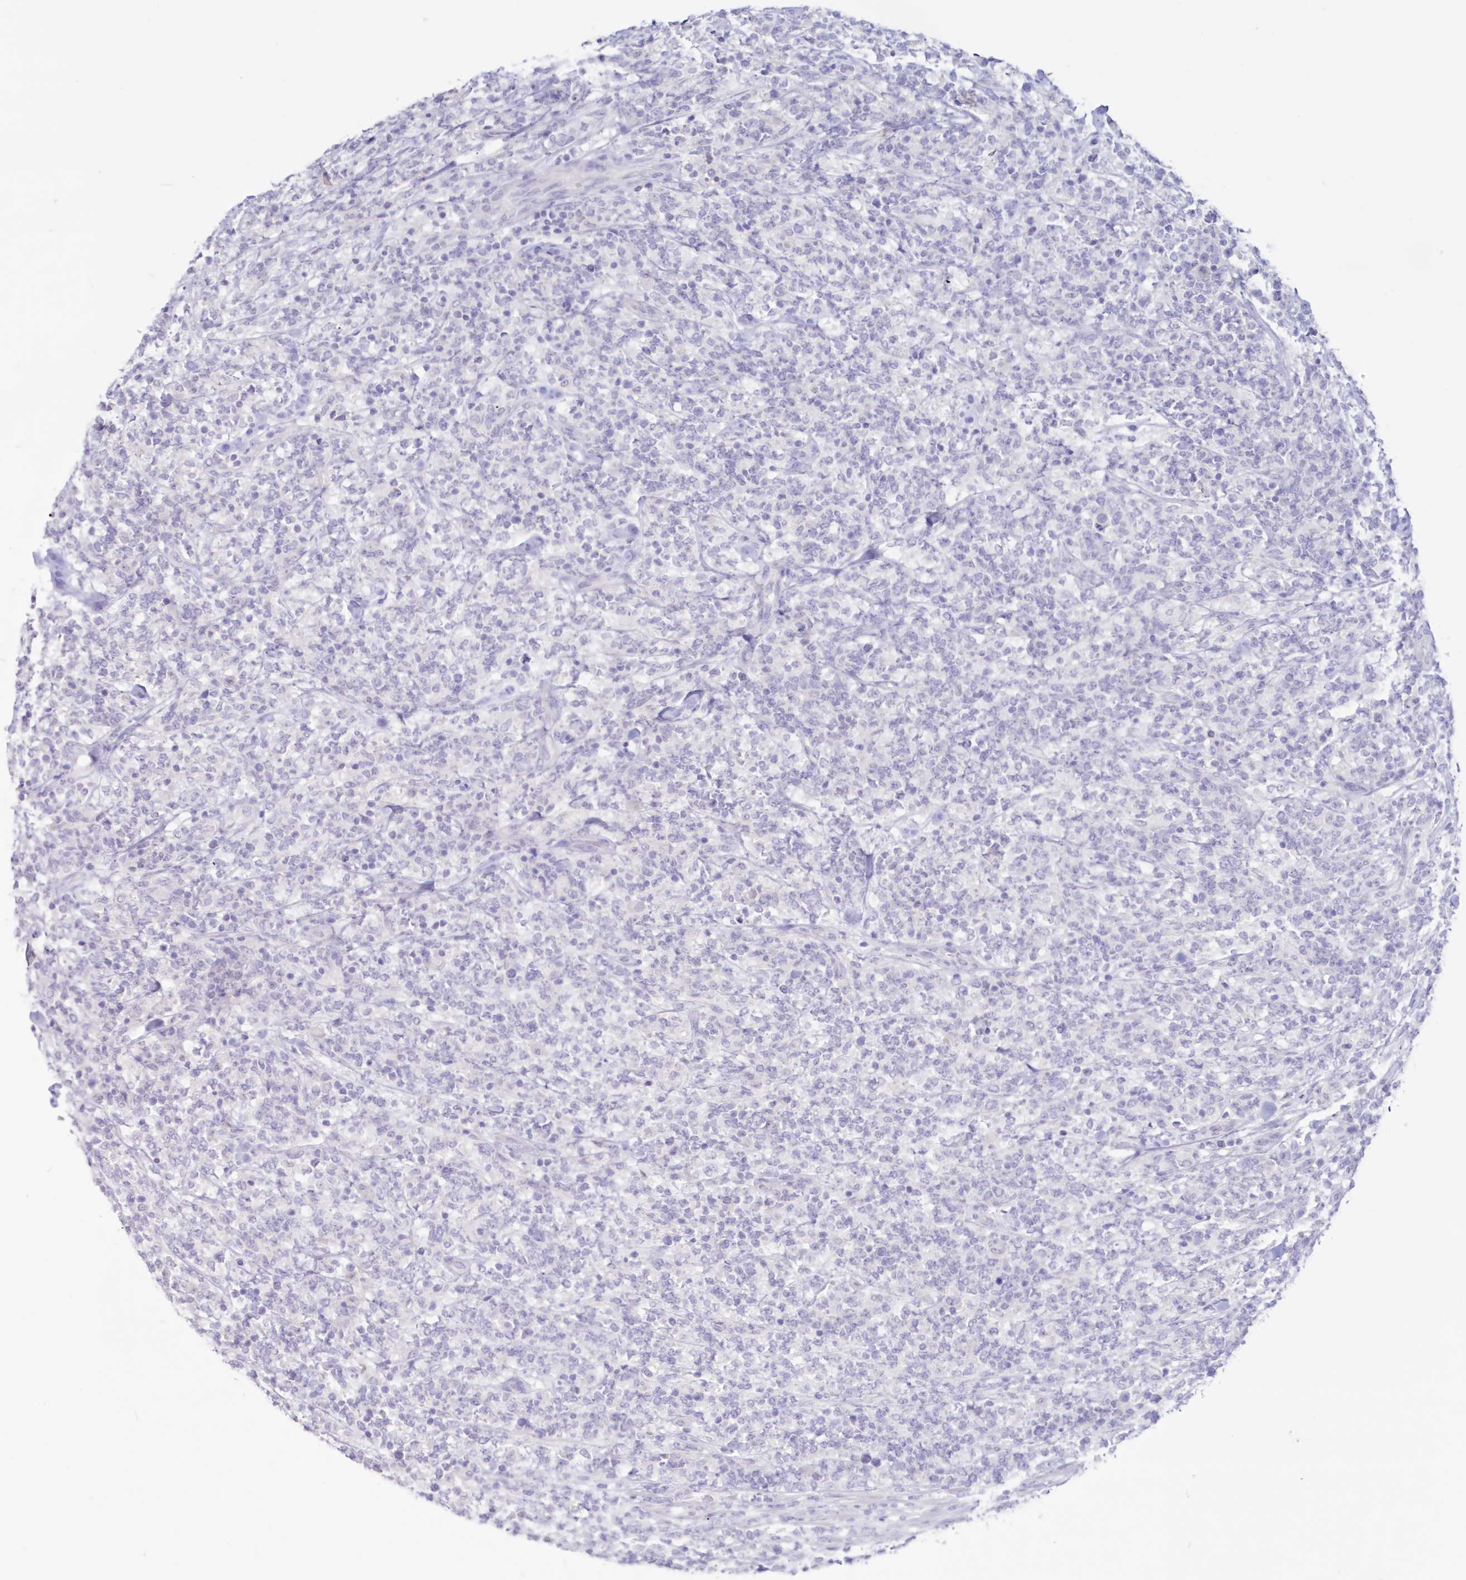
{"staining": {"intensity": "negative", "quantity": "none", "location": "none"}, "tissue": "lymphoma", "cell_type": "Tumor cells", "image_type": "cancer", "snomed": [{"axis": "morphology", "description": "Malignant lymphoma, non-Hodgkin's type, High grade"}, {"axis": "topography", "description": "Soft tissue"}], "caption": "A high-resolution histopathology image shows IHC staining of lymphoma, which shows no significant expression in tumor cells.", "gene": "CYP3A4", "patient": {"sex": "male", "age": 18}}